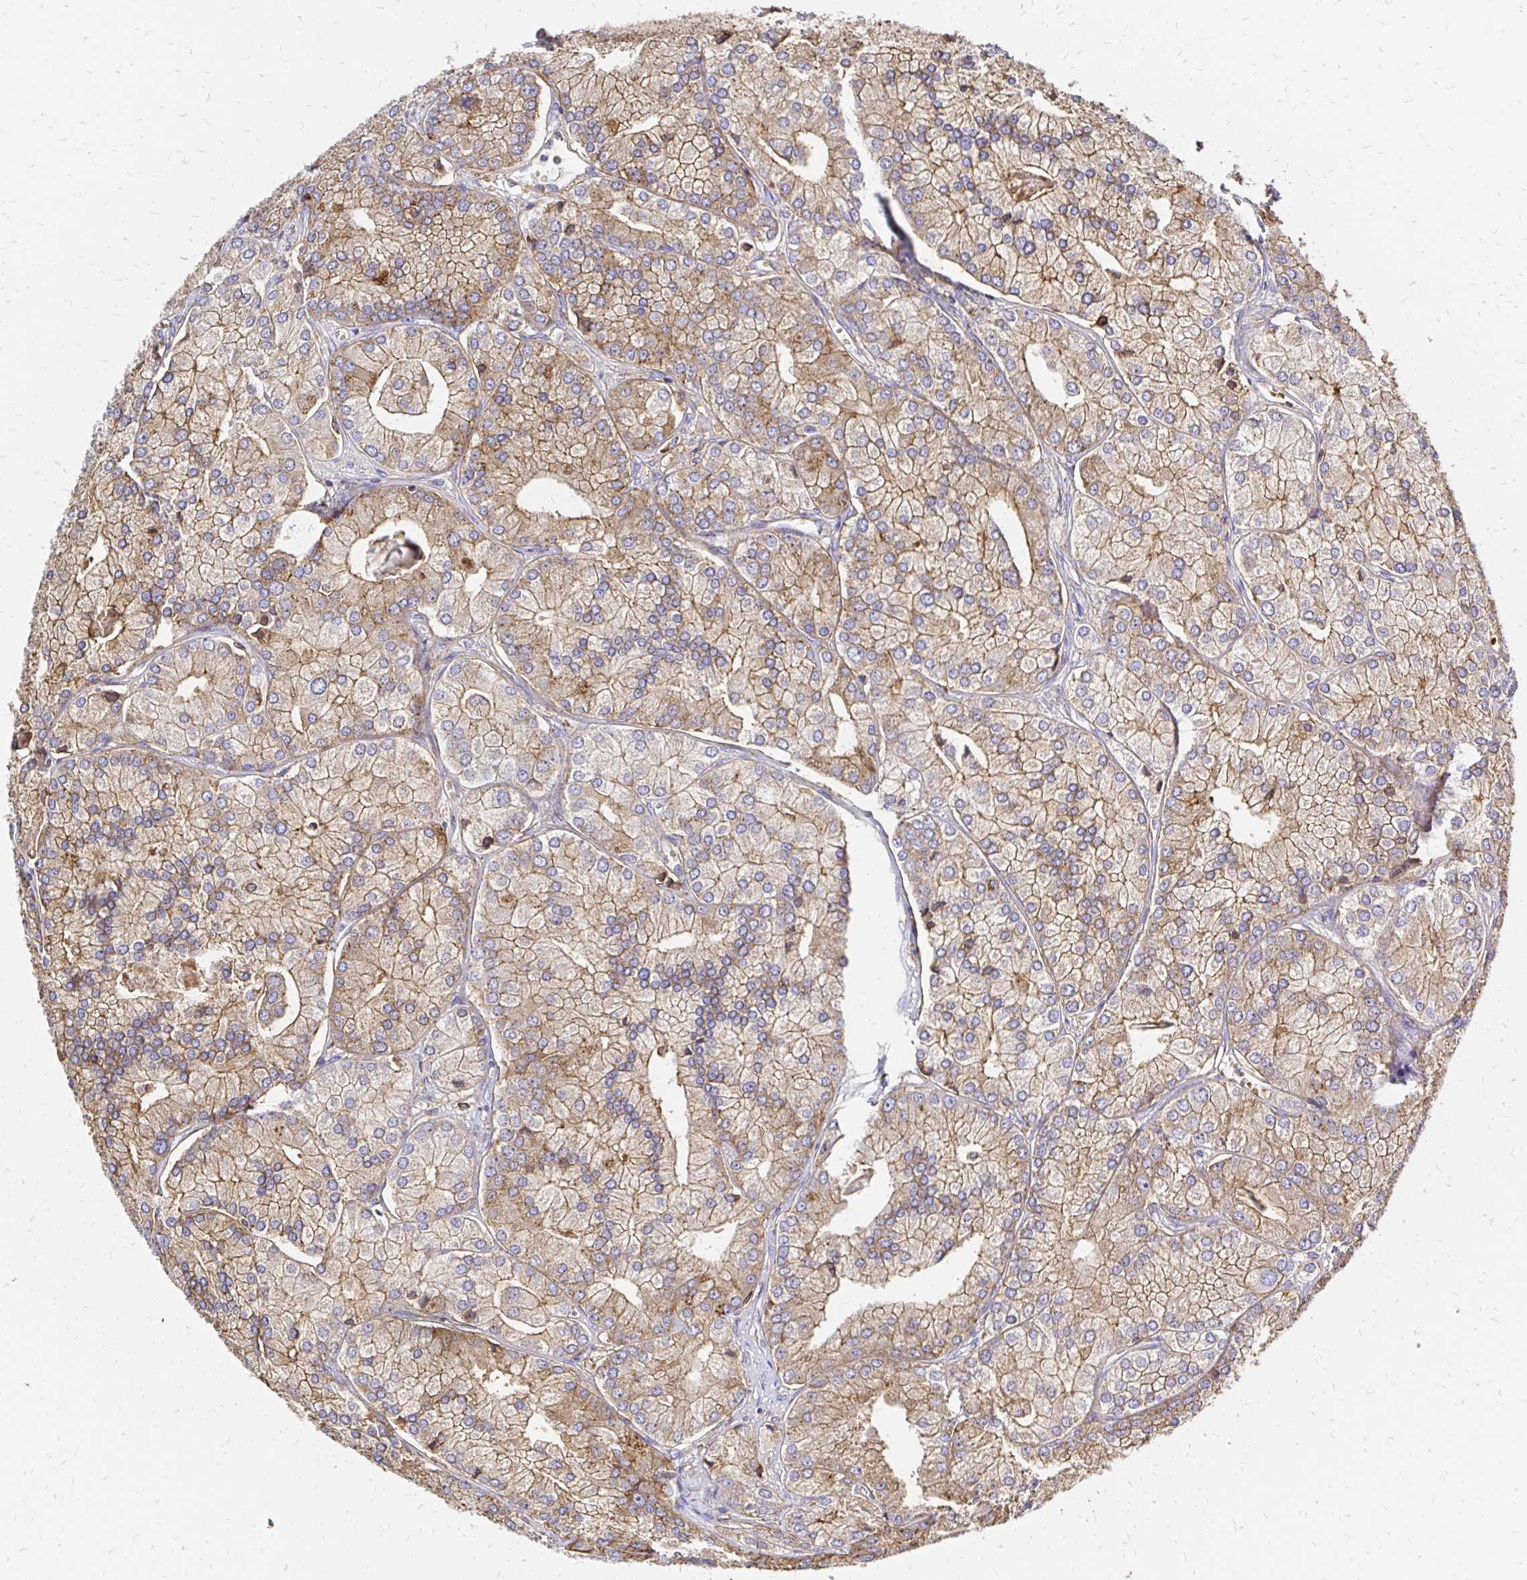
{"staining": {"intensity": "moderate", "quantity": ">75%", "location": "cytoplasmic/membranous"}, "tissue": "prostate cancer", "cell_type": "Tumor cells", "image_type": "cancer", "snomed": [{"axis": "morphology", "description": "Adenocarcinoma, High grade"}, {"axis": "topography", "description": "Prostate"}], "caption": "There is medium levels of moderate cytoplasmic/membranous expression in tumor cells of prostate adenocarcinoma (high-grade), as demonstrated by immunohistochemical staining (brown color).", "gene": "MRPL13", "patient": {"sex": "male", "age": 61}}